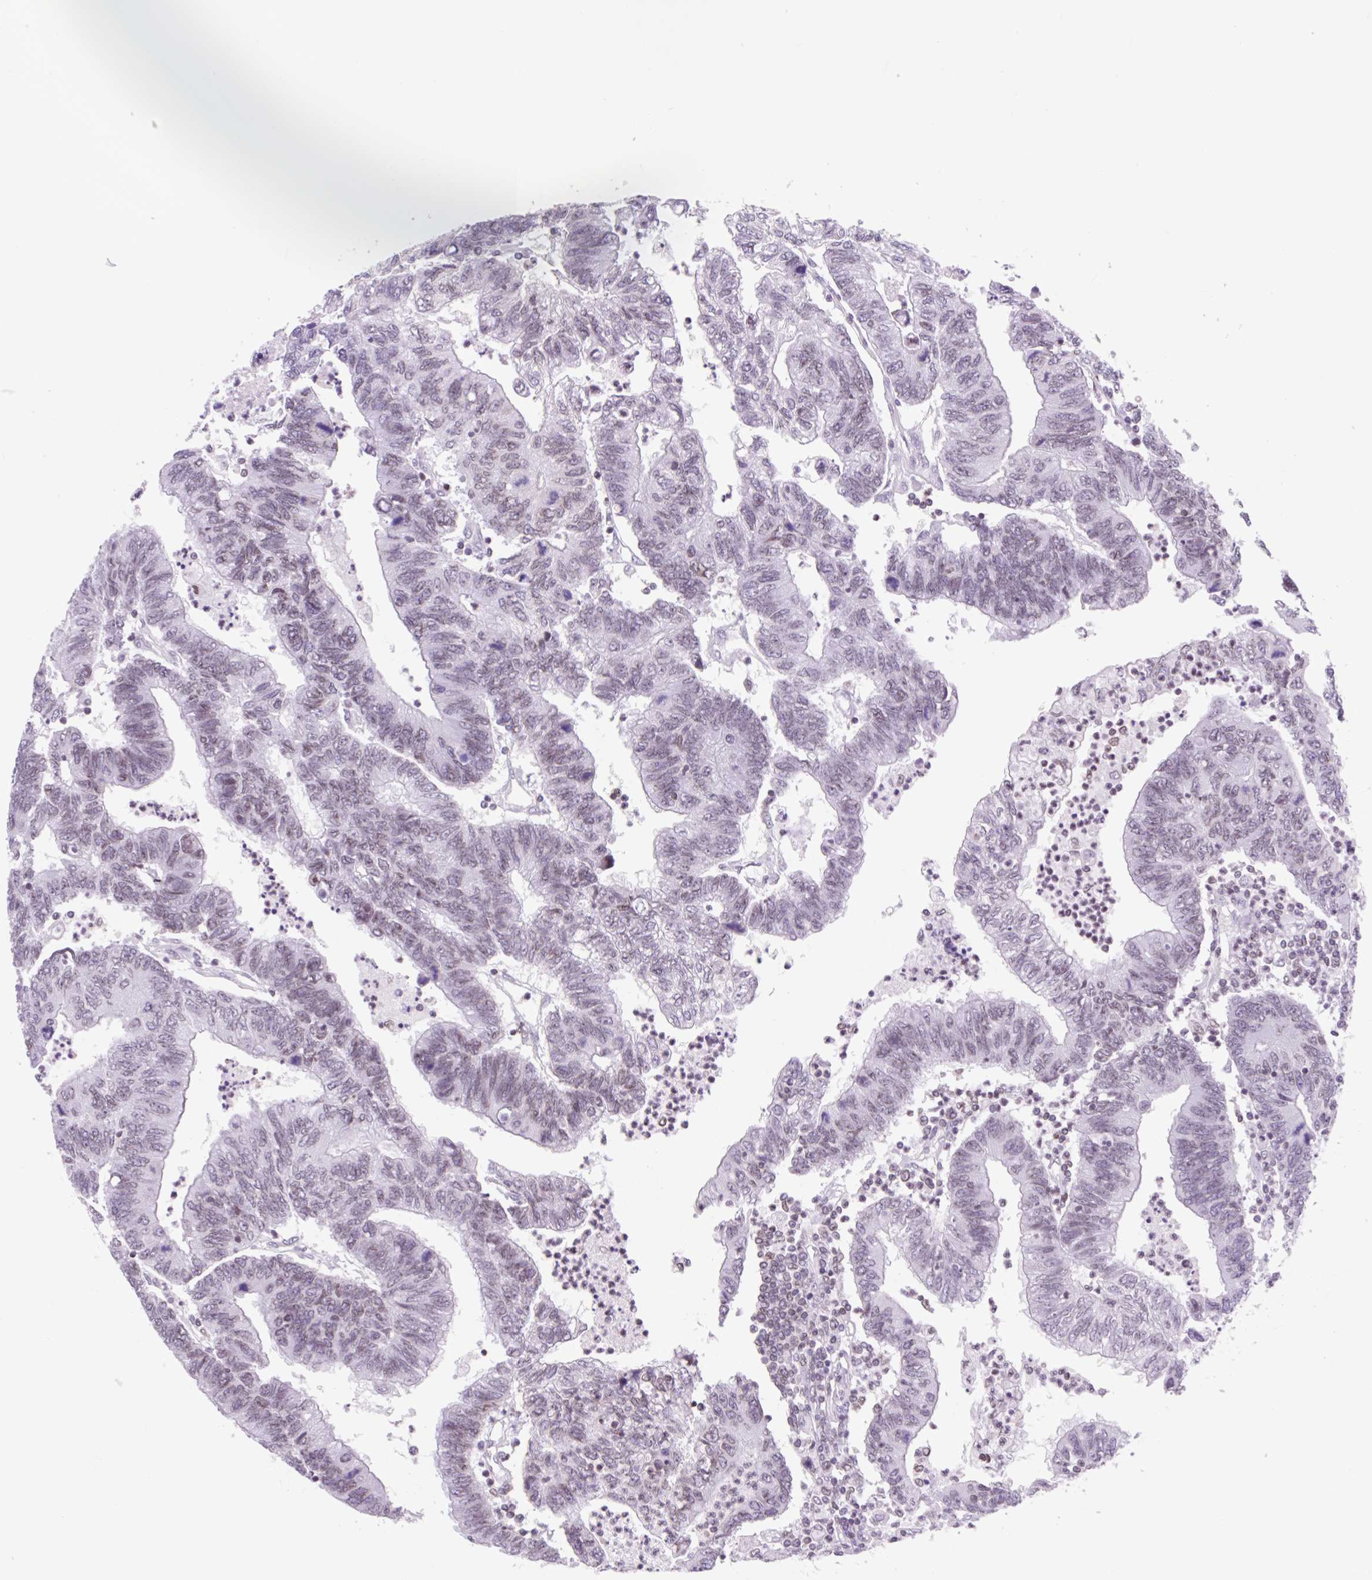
{"staining": {"intensity": "weak", "quantity": "25%-75%", "location": "nuclear"}, "tissue": "colorectal cancer", "cell_type": "Tumor cells", "image_type": "cancer", "snomed": [{"axis": "morphology", "description": "Adenocarcinoma, NOS"}, {"axis": "topography", "description": "Colon"}], "caption": "High-power microscopy captured an immunohistochemistry image of colorectal cancer (adenocarcinoma), revealing weak nuclear expression in approximately 25%-75% of tumor cells. Using DAB (brown) and hematoxylin (blue) stains, captured at high magnification using brightfield microscopy.", "gene": "VPREB1", "patient": {"sex": "female", "age": 48}}